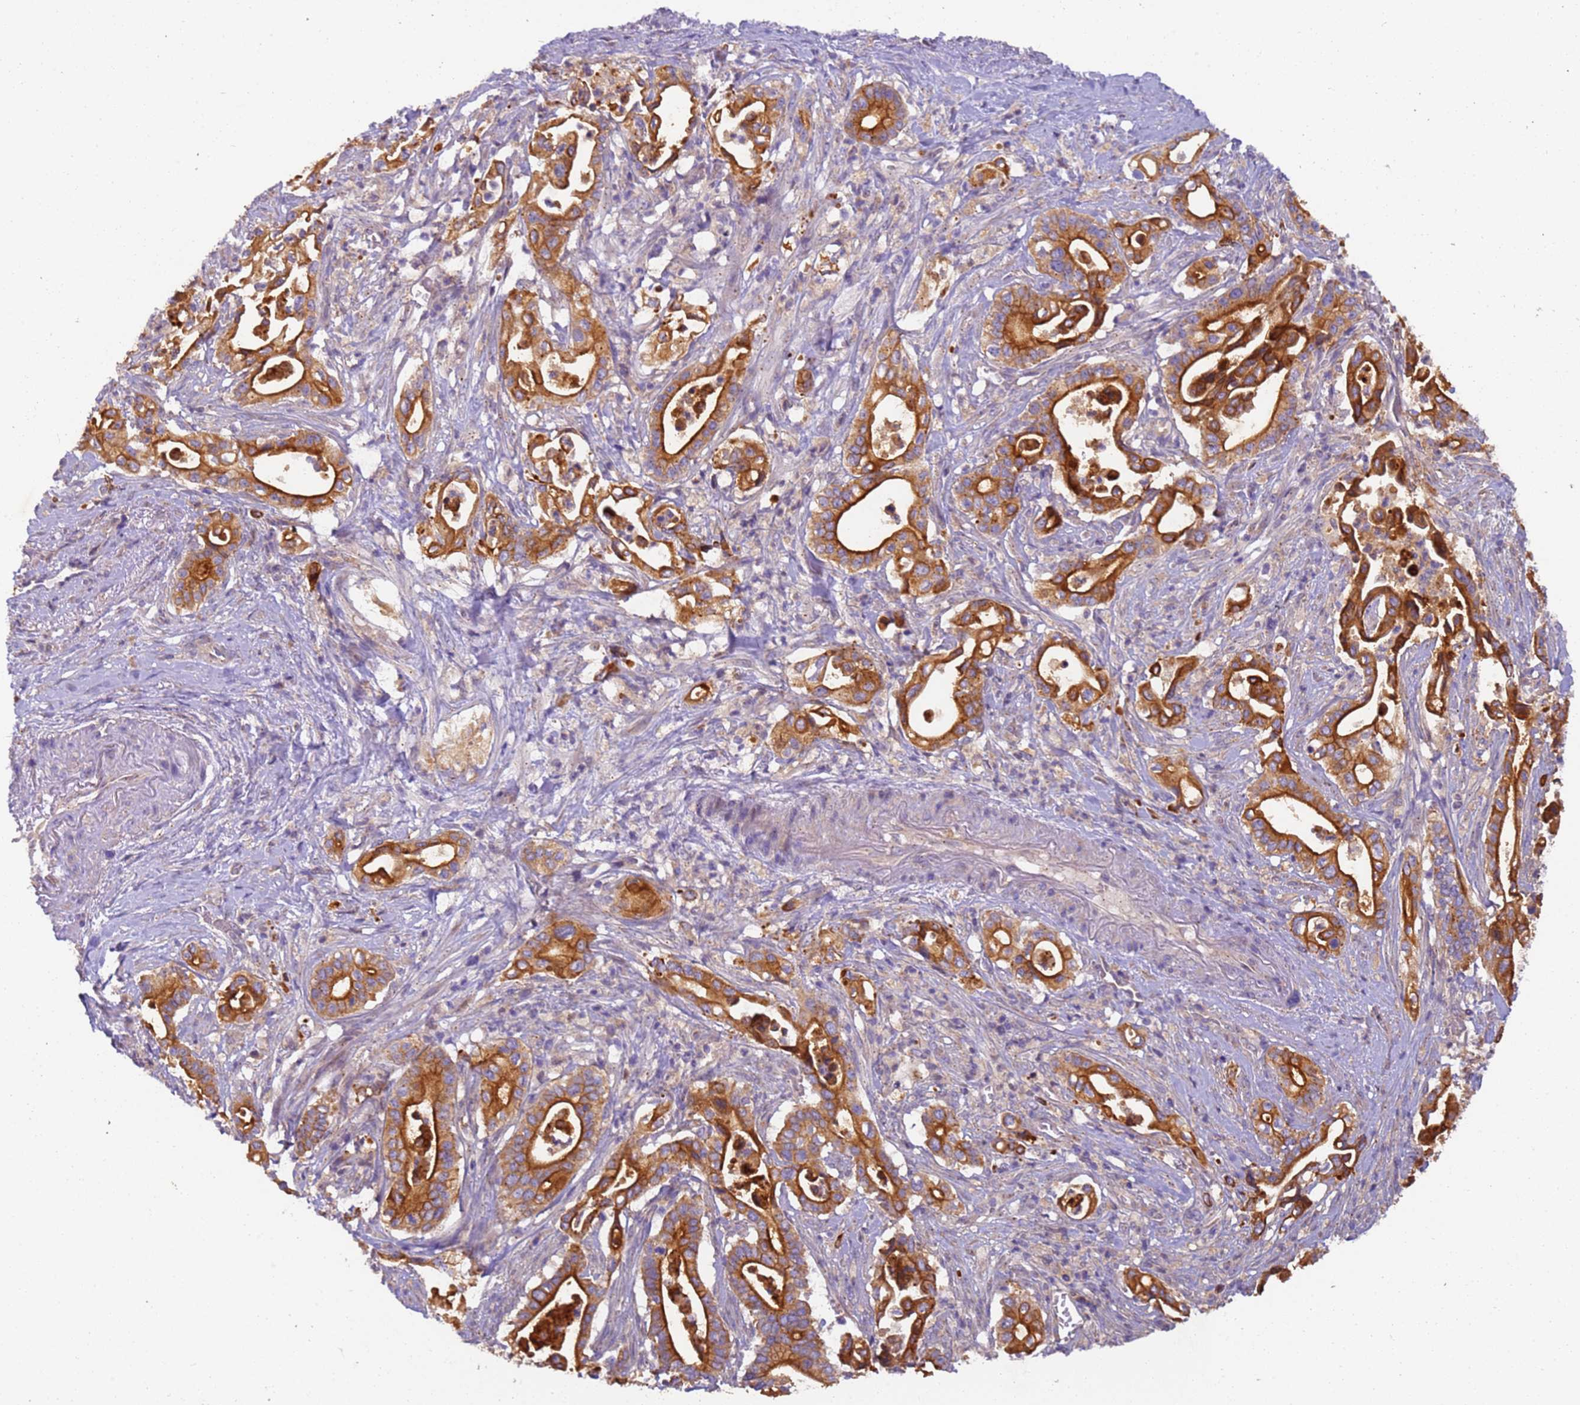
{"staining": {"intensity": "strong", "quantity": ">75%", "location": "cytoplasmic/membranous"}, "tissue": "pancreatic cancer", "cell_type": "Tumor cells", "image_type": "cancer", "snomed": [{"axis": "morphology", "description": "Adenocarcinoma, NOS"}, {"axis": "topography", "description": "Pancreas"}], "caption": "Strong cytoplasmic/membranous staining for a protein is seen in about >75% of tumor cells of pancreatic adenocarcinoma using IHC.", "gene": "TIGAR", "patient": {"sex": "female", "age": 77}}